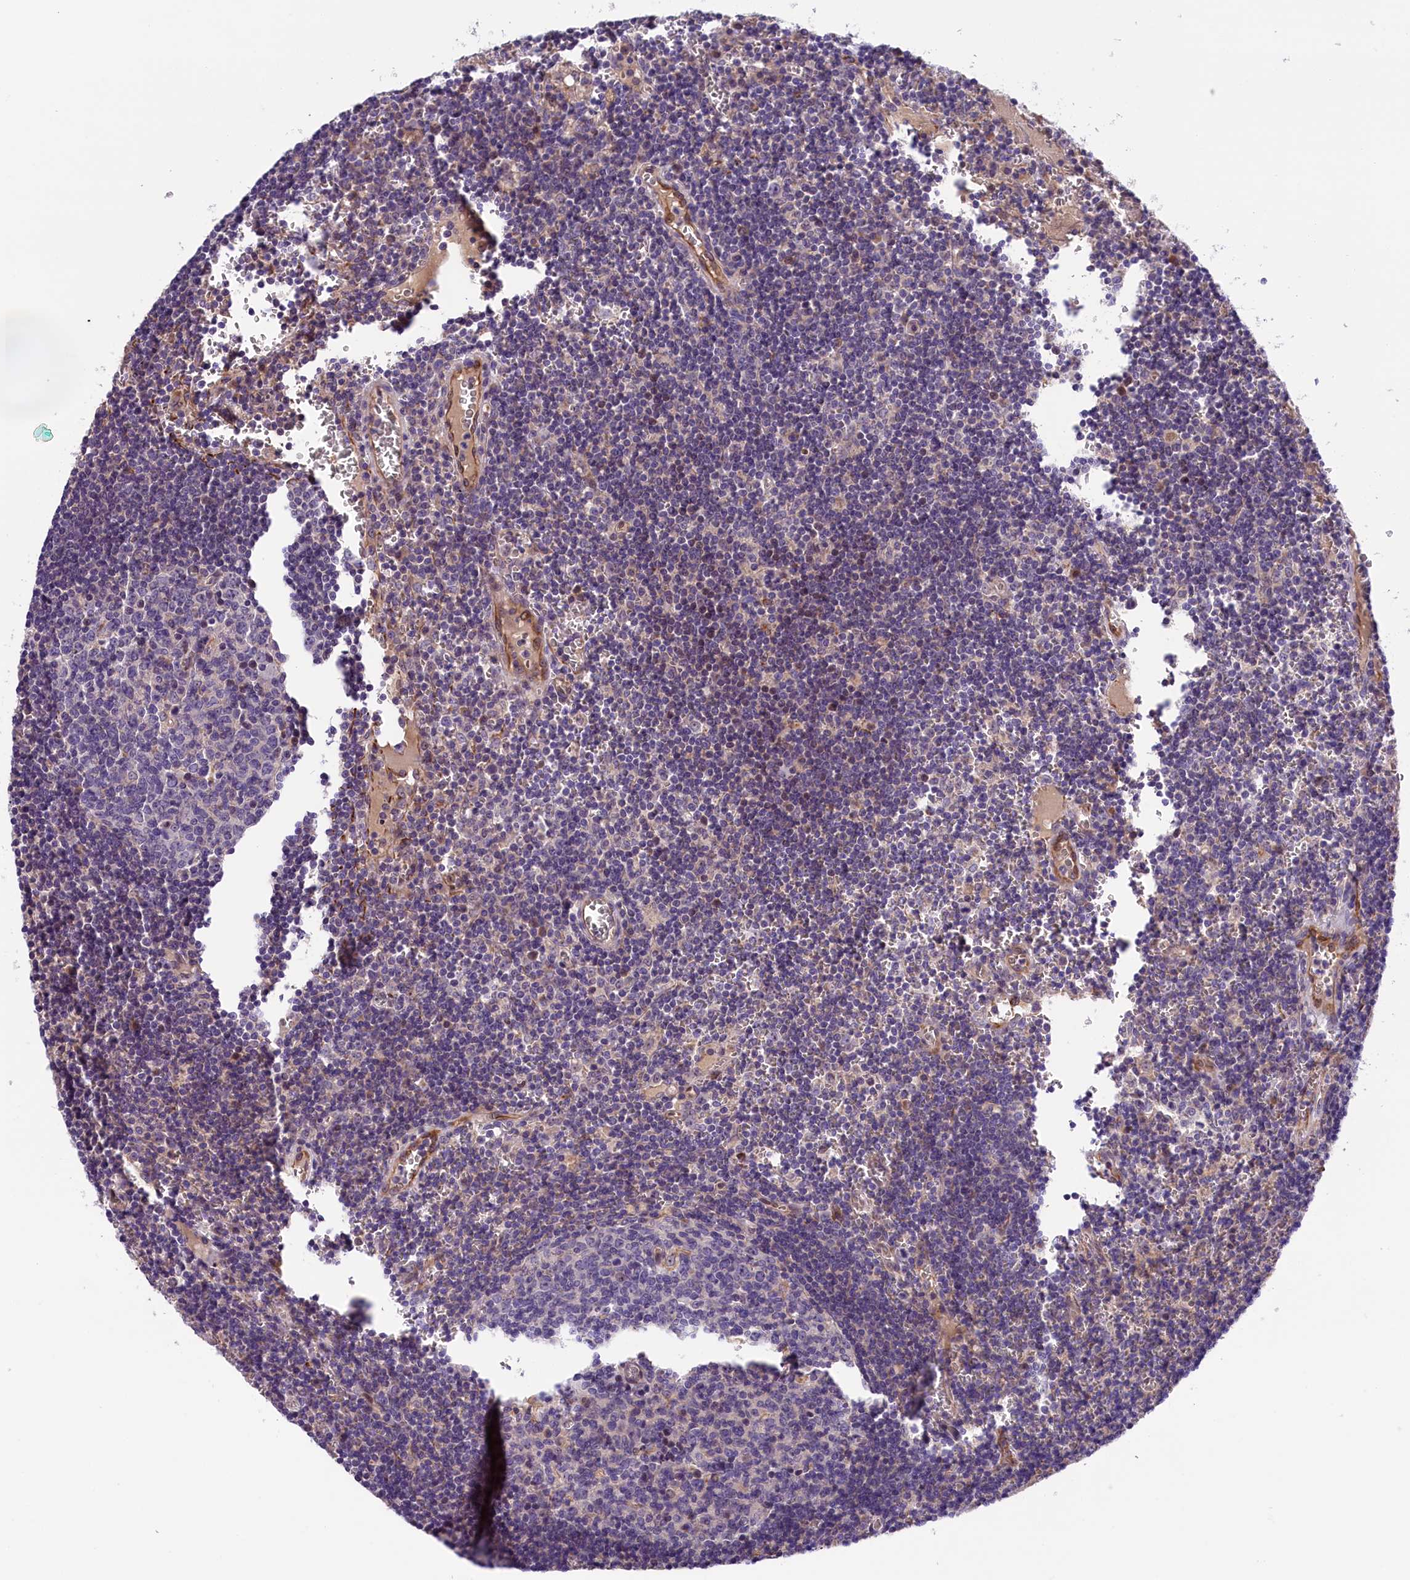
{"staining": {"intensity": "negative", "quantity": "none", "location": "none"}, "tissue": "lymph node", "cell_type": "Germinal center cells", "image_type": "normal", "snomed": [{"axis": "morphology", "description": "Normal tissue, NOS"}, {"axis": "topography", "description": "Lymph node"}], "caption": "IHC image of unremarkable lymph node stained for a protein (brown), which reveals no staining in germinal center cells.", "gene": "CCDC32", "patient": {"sex": "female", "age": 73}}